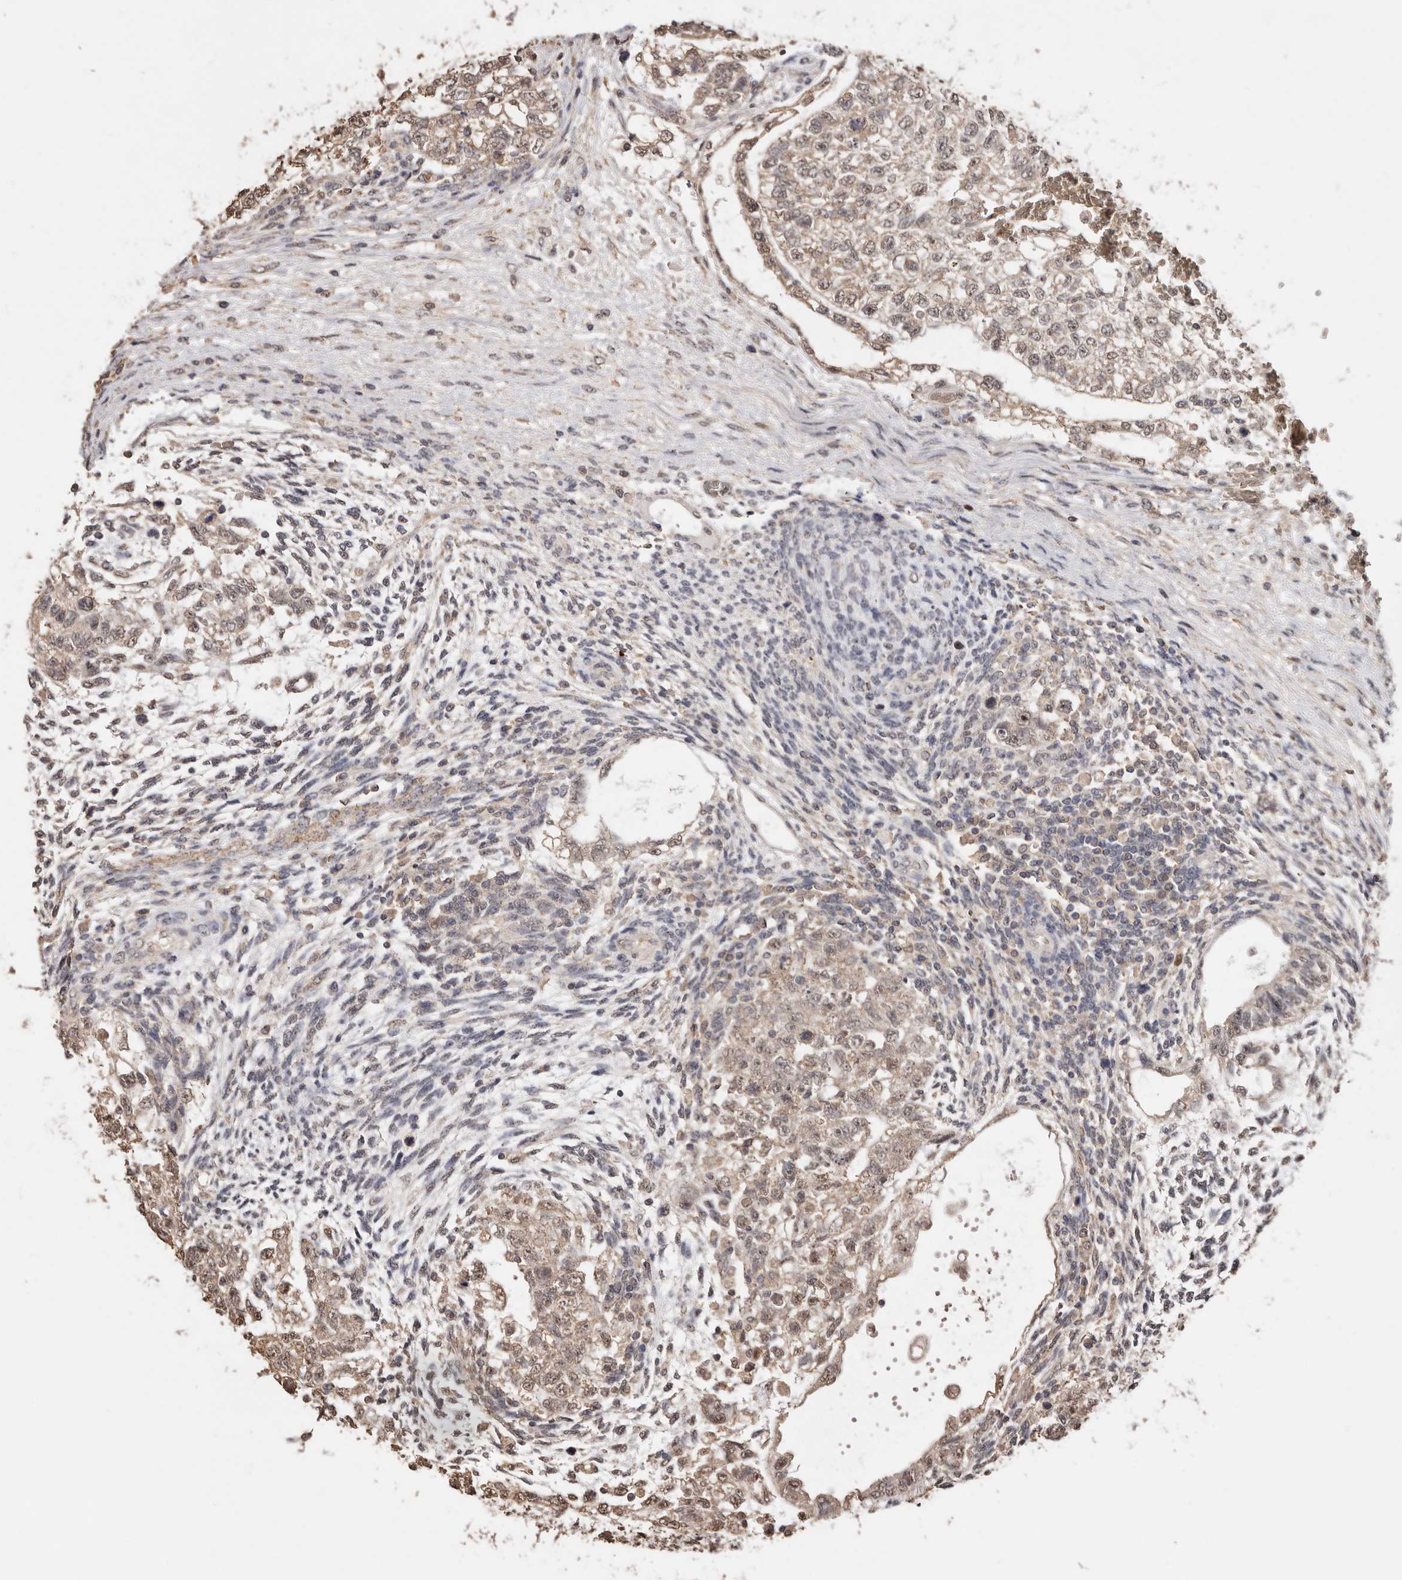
{"staining": {"intensity": "weak", "quantity": ">75%", "location": "cytoplasmic/membranous,nuclear"}, "tissue": "testis cancer", "cell_type": "Tumor cells", "image_type": "cancer", "snomed": [{"axis": "morphology", "description": "Carcinoma, Embryonal, NOS"}, {"axis": "topography", "description": "Testis"}], "caption": "Embryonal carcinoma (testis) was stained to show a protein in brown. There is low levels of weak cytoplasmic/membranous and nuclear expression in about >75% of tumor cells.", "gene": "GRAMD2A", "patient": {"sex": "male", "age": 37}}